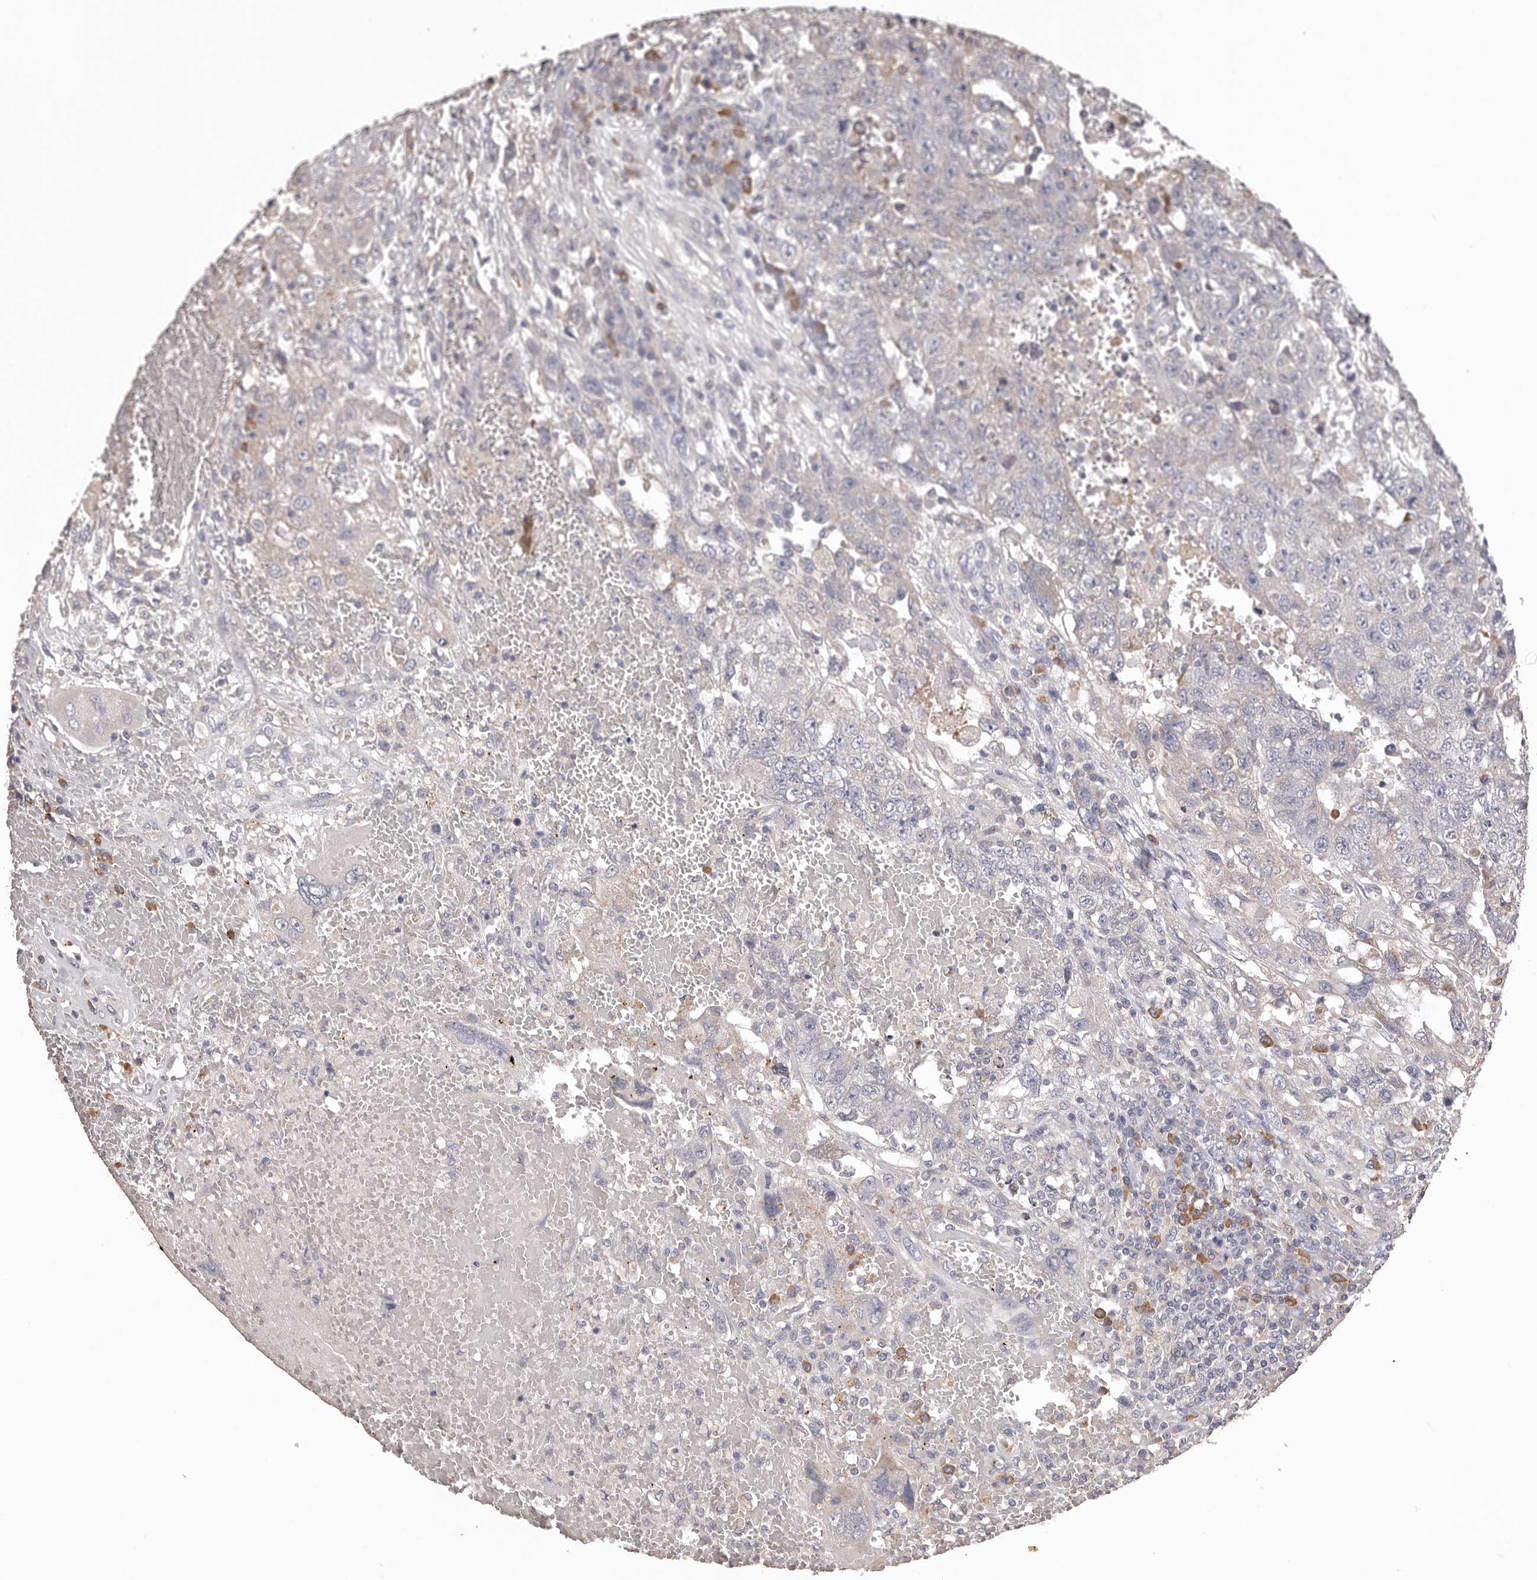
{"staining": {"intensity": "negative", "quantity": "none", "location": "none"}, "tissue": "testis cancer", "cell_type": "Tumor cells", "image_type": "cancer", "snomed": [{"axis": "morphology", "description": "Carcinoma, Embryonal, NOS"}, {"axis": "topography", "description": "Testis"}], "caption": "There is no significant expression in tumor cells of testis cancer (embryonal carcinoma). The staining is performed using DAB (3,3'-diaminobenzidine) brown chromogen with nuclei counter-stained in using hematoxylin.", "gene": "ETNK1", "patient": {"sex": "male", "age": 26}}